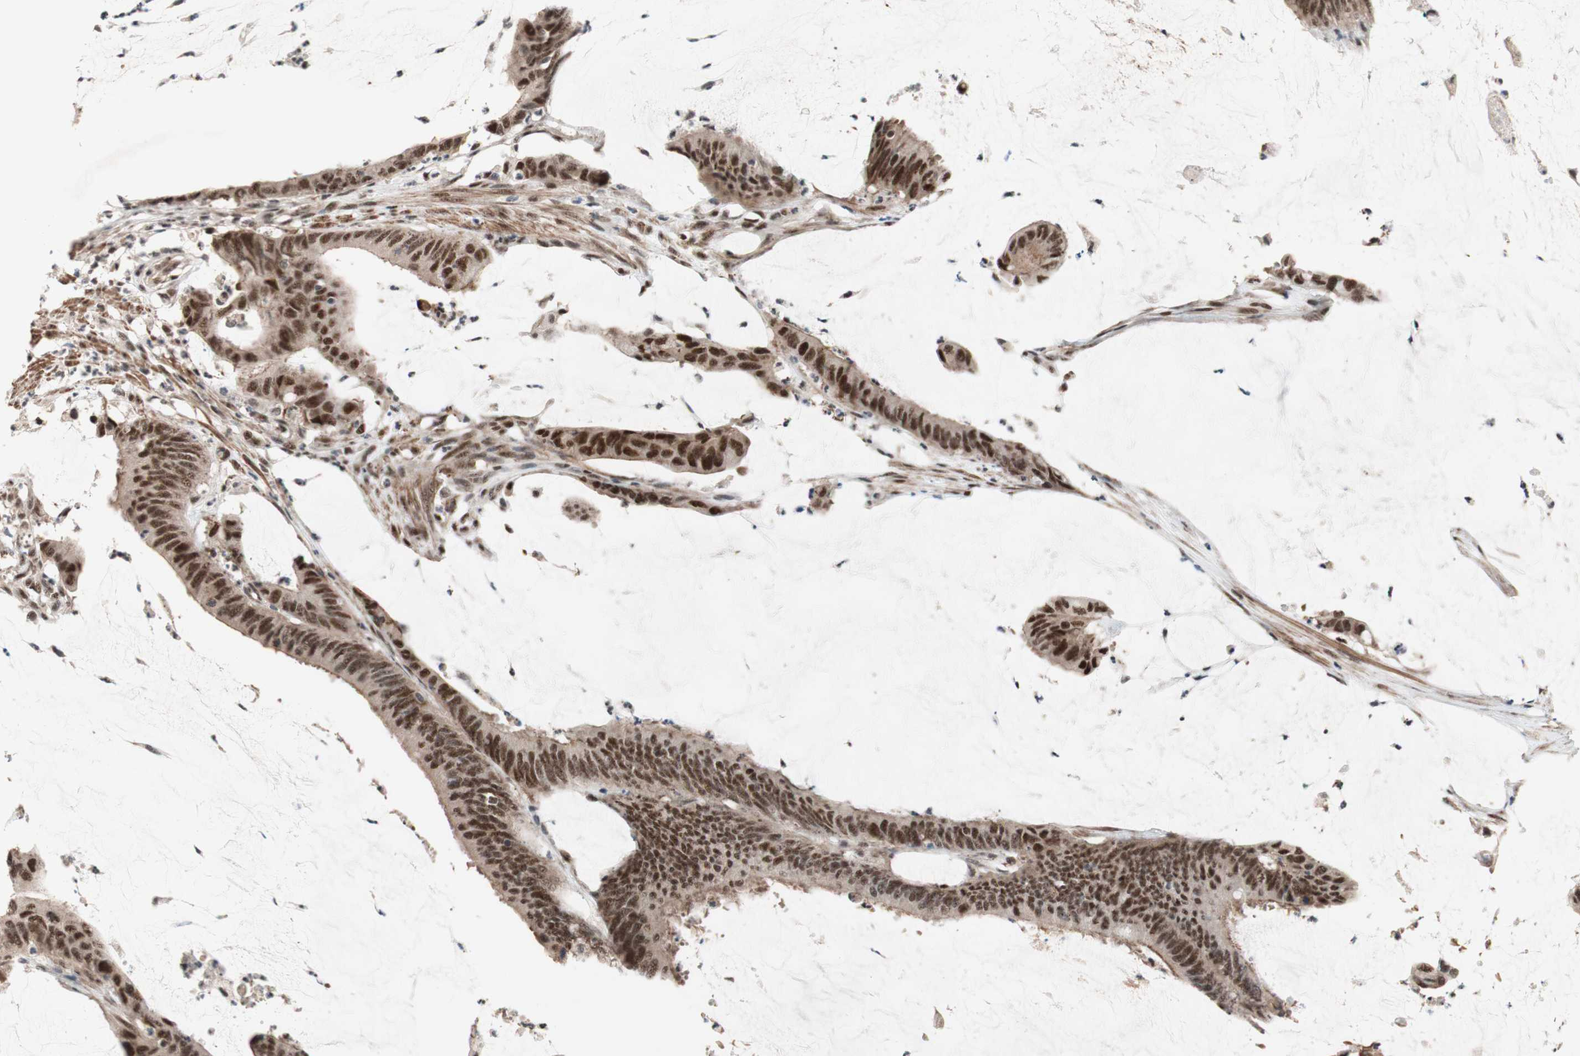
{"staining": {"intensity": "strong", "quantity": ">75%", "location": "nuclear"}, "tissue": "colorectal cancer", "cell_type": "Tumor cells", "image_type": "cancer", "snomed": [{"axis": "morphology", "description": "Adenocarcinoma, NOS"}, {"axis": "topography", "description": "Rectum"}], "caption": "Immunohistochemistry (IHC) (DAB (3,3'-diaminobenzidine)) staining of colorectal cancer demonstrates strong nuclear protein expression in about >75% of tumor cells.", "gene": "TLE1", "patient": {"sex": "female", "age": 66}}